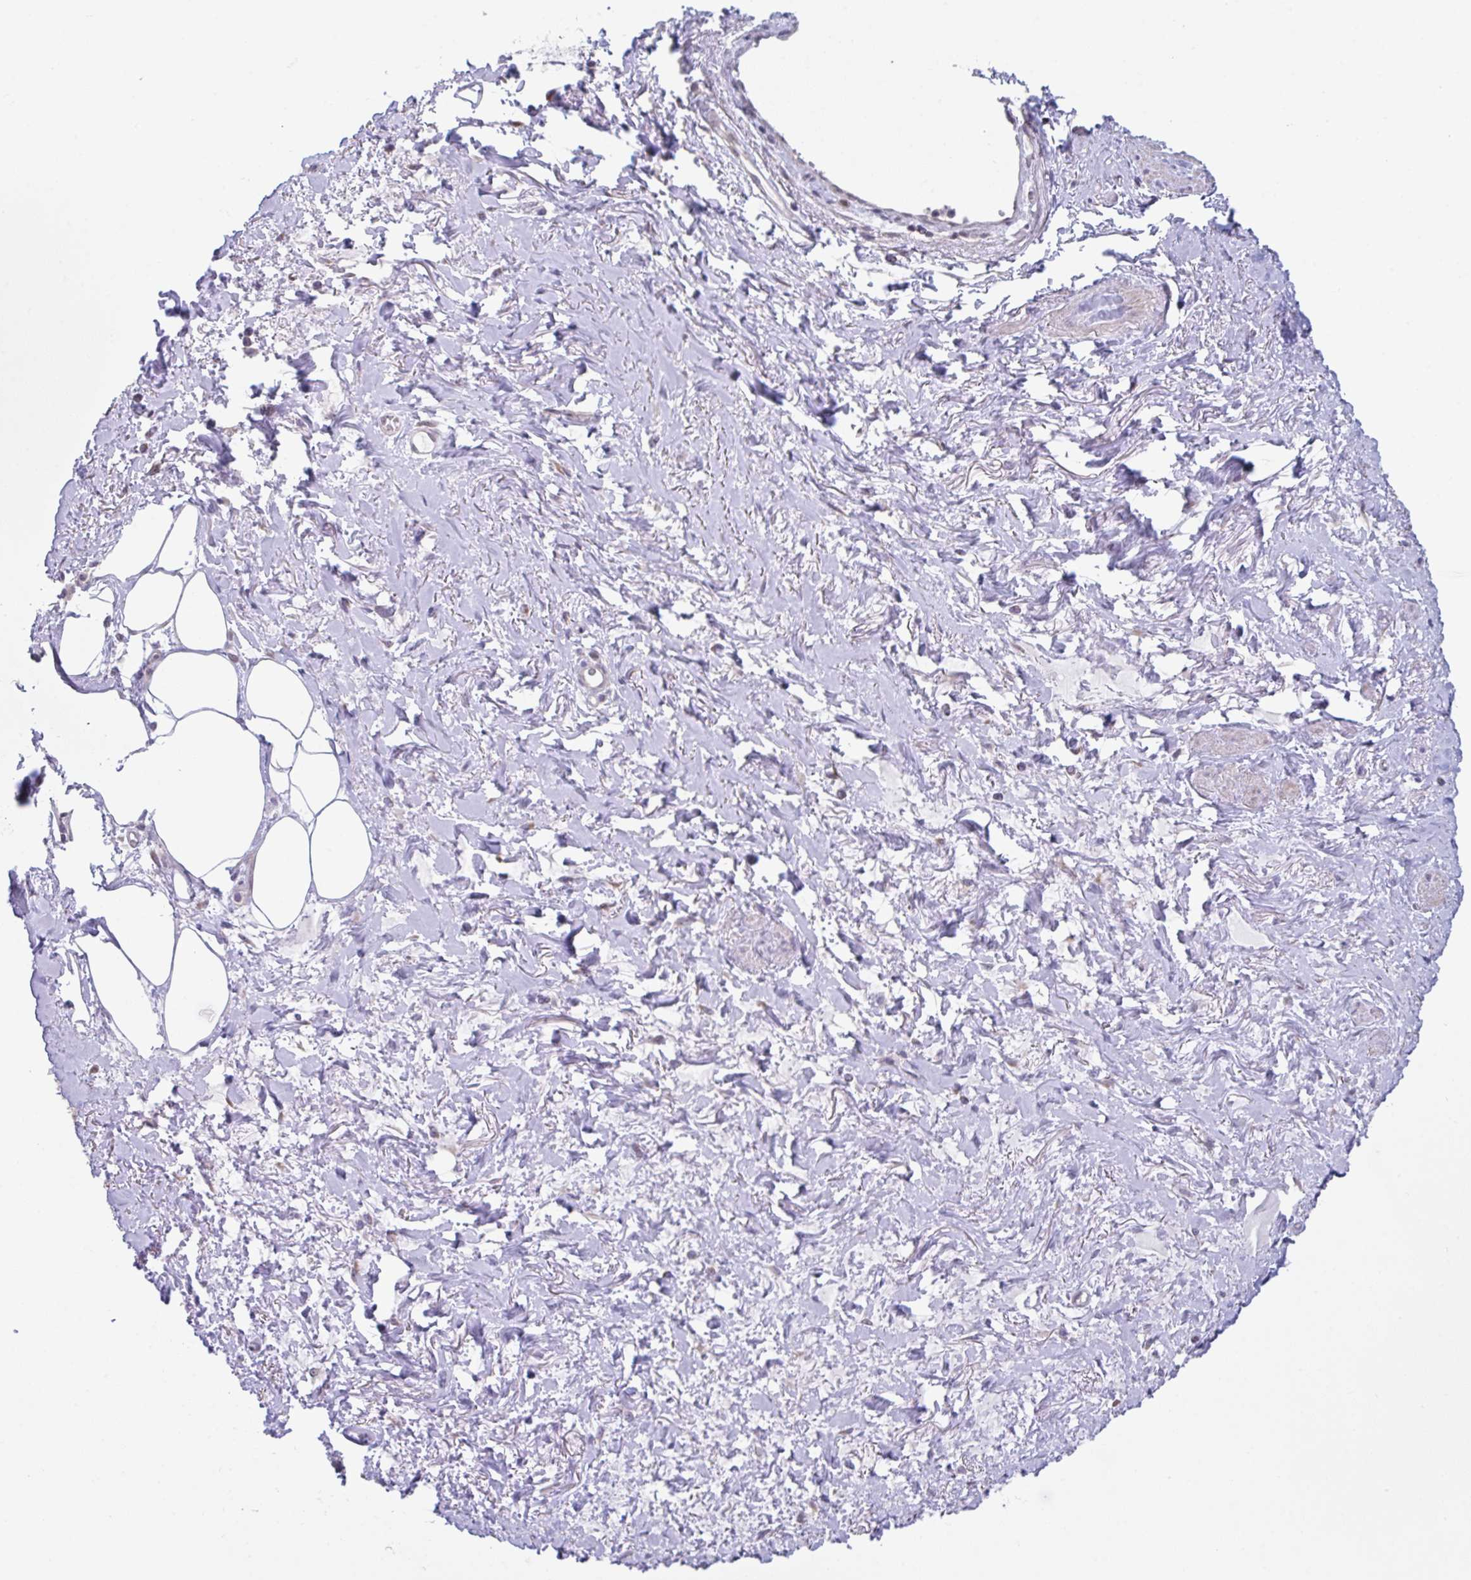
{"staining": {"intensity": "negative", "quantity": "none", "location": "none"}, "tissue": "adipose tissue", "cell_type": "Adipocytes", "image_type": "normal", "snomed": [{"axis": "morphology", "description": "Normal tissue, NOS"}, {"axis": "topography", "description": "Vagina"}, {"axis": "topography", "description": "Peripheral nerve tissue"}], "caption": "Image shows no protein staining in adipocytes of unremarkable adipose tissue.", "gene": "RBM18", "patient": {"sex": "female", "age": 71}}